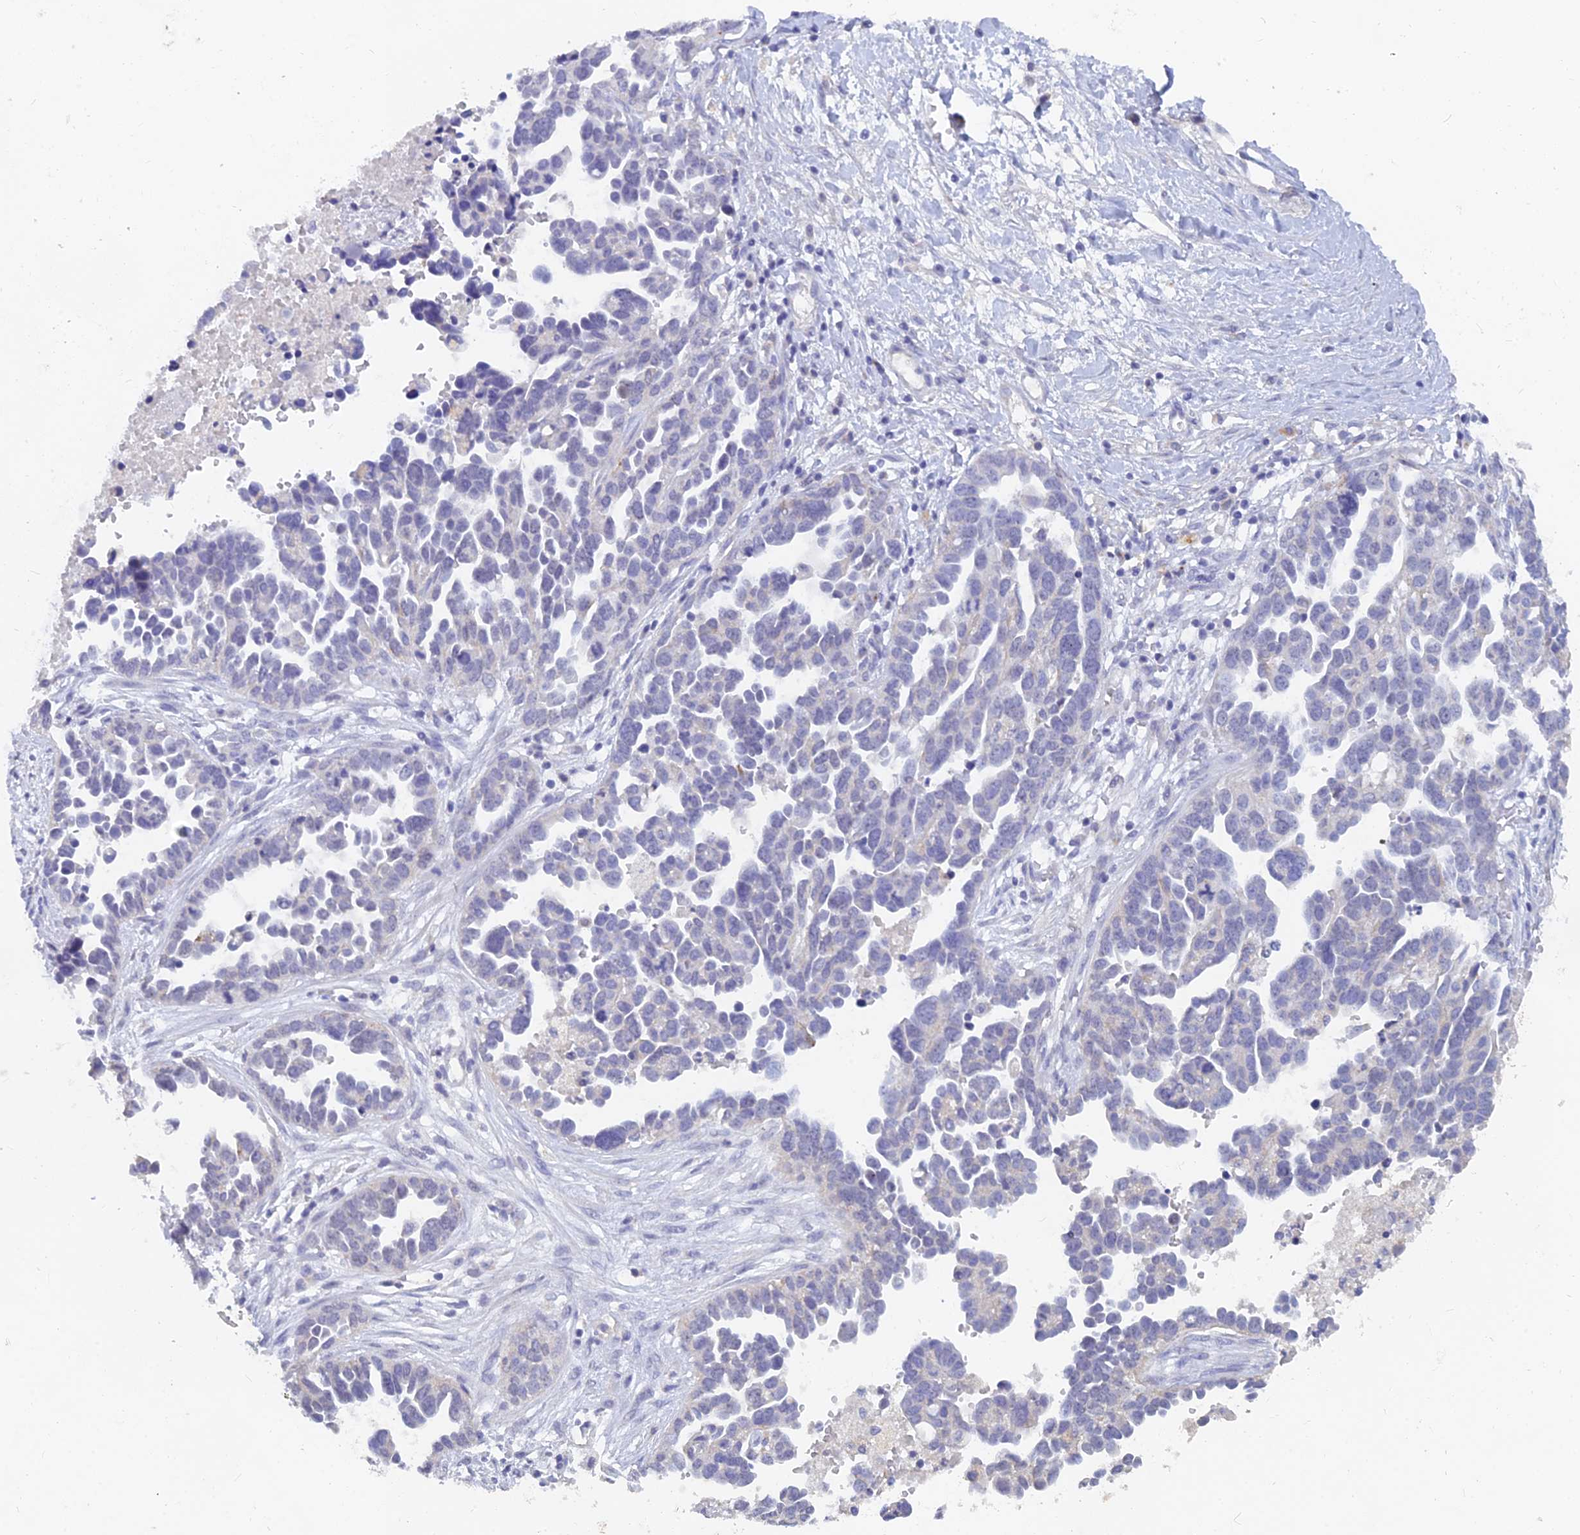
{"staining": {"intensity": "negative", "quantity": "none", "location": "none"}, "tissue": "ovarian cancer", "cell_type": "Tumor cells", "image_type": "cancer", "snomed": [{"axis": "morphology", "description": "Cystadenocarcinoma, serous, NOS"}, {"axis": "topography", "description": "Ovary"}], "caption": "This is an IHC image of serous cystadenocarcinoma (ovarian). There is no staining in tumor cells.", "gene": "LRIF1", "patient": {"sex": "female", "age": 54}}